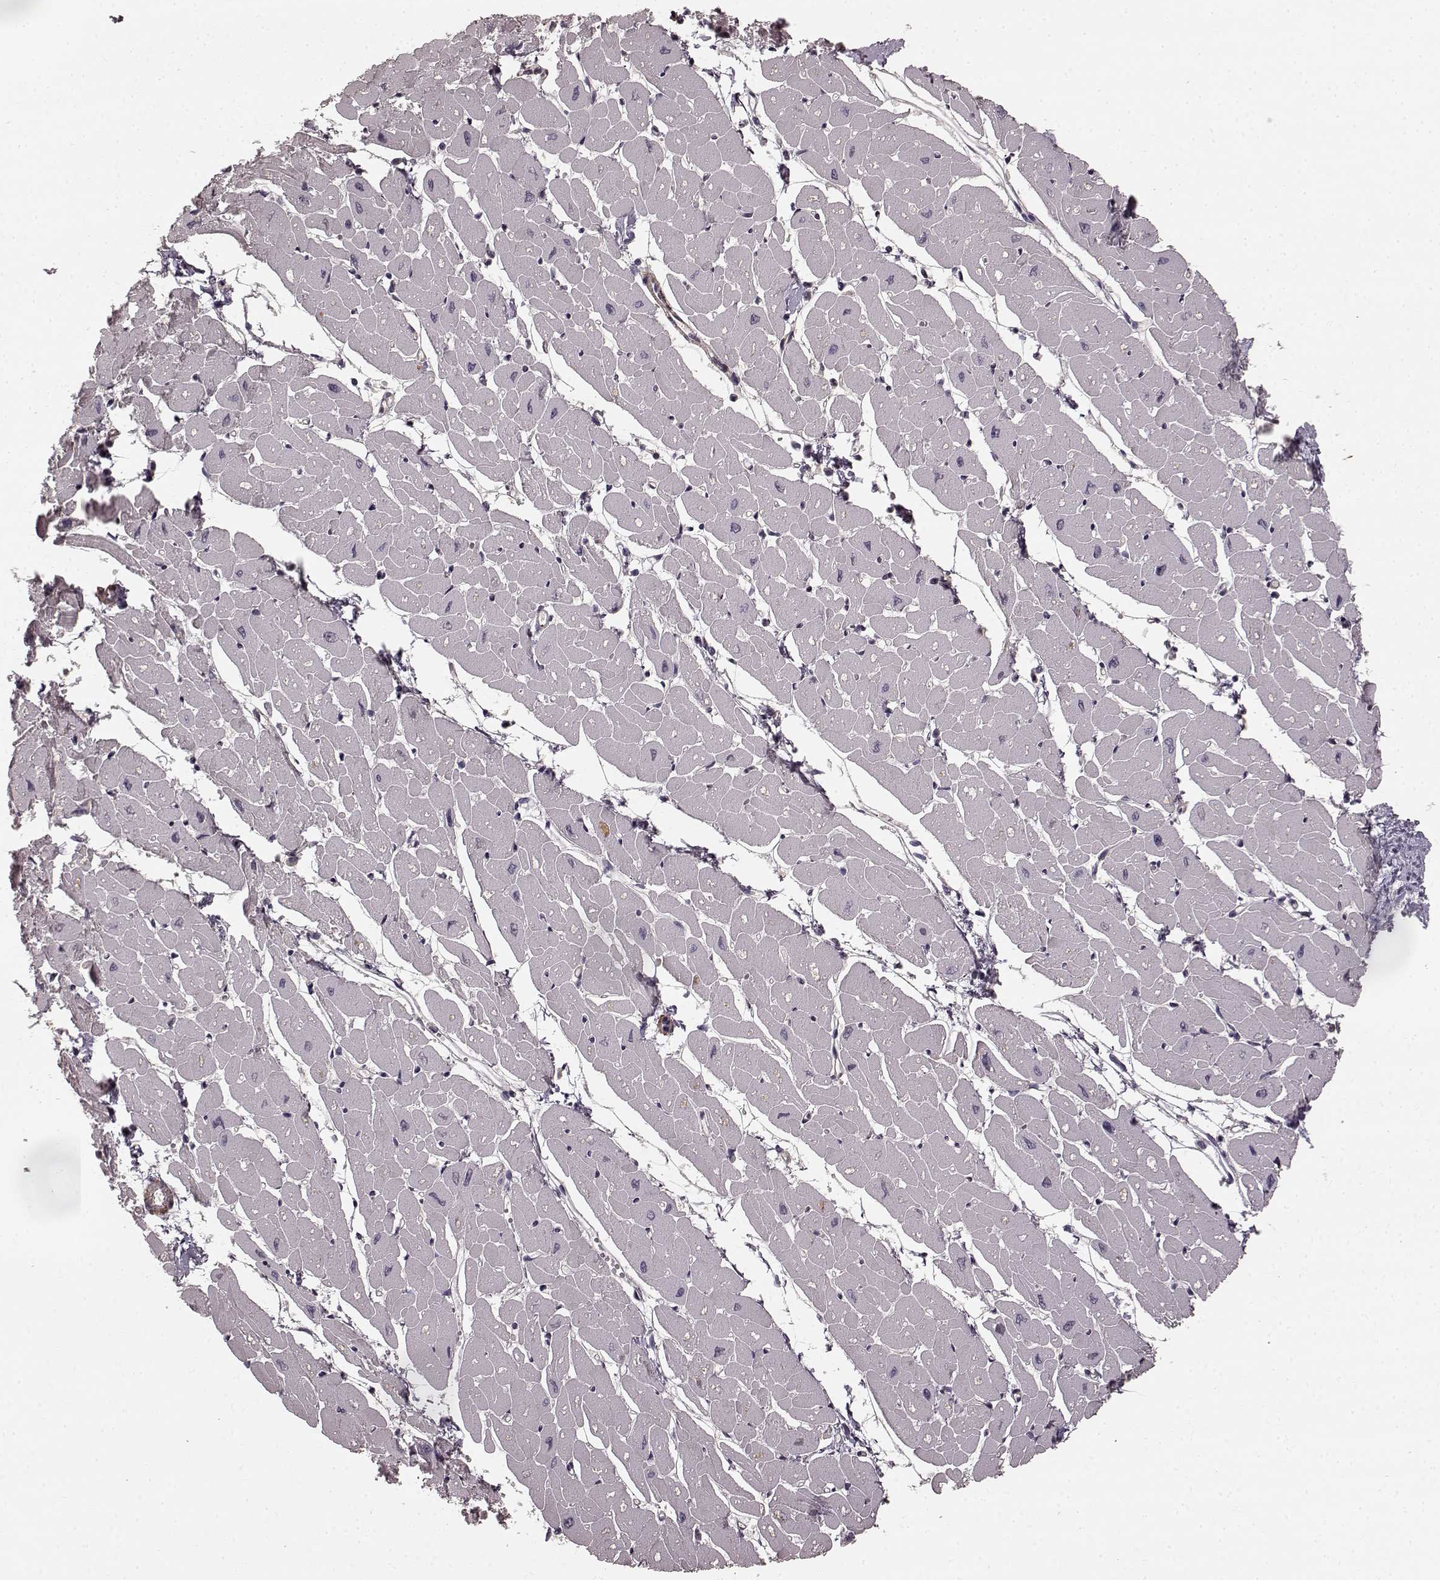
{"staining": {"intensity": "negative", "quantity": "none", "location": "none"}, "tissue": "heart muscle", "cell_type": "Cardiomyocytes", "image_type": "normal", "snomed": [{"axis": "morphology", "description": "Normal tissue, NOS"}, {"axis": "topography", "description": "Heart"}], "caption": "This is an IHC micrograph of normal heart muscle. There is no positivity in cardiomyocytes.", "gene": "PRKCE", "patient": {"sex": "male", "age": 57}}